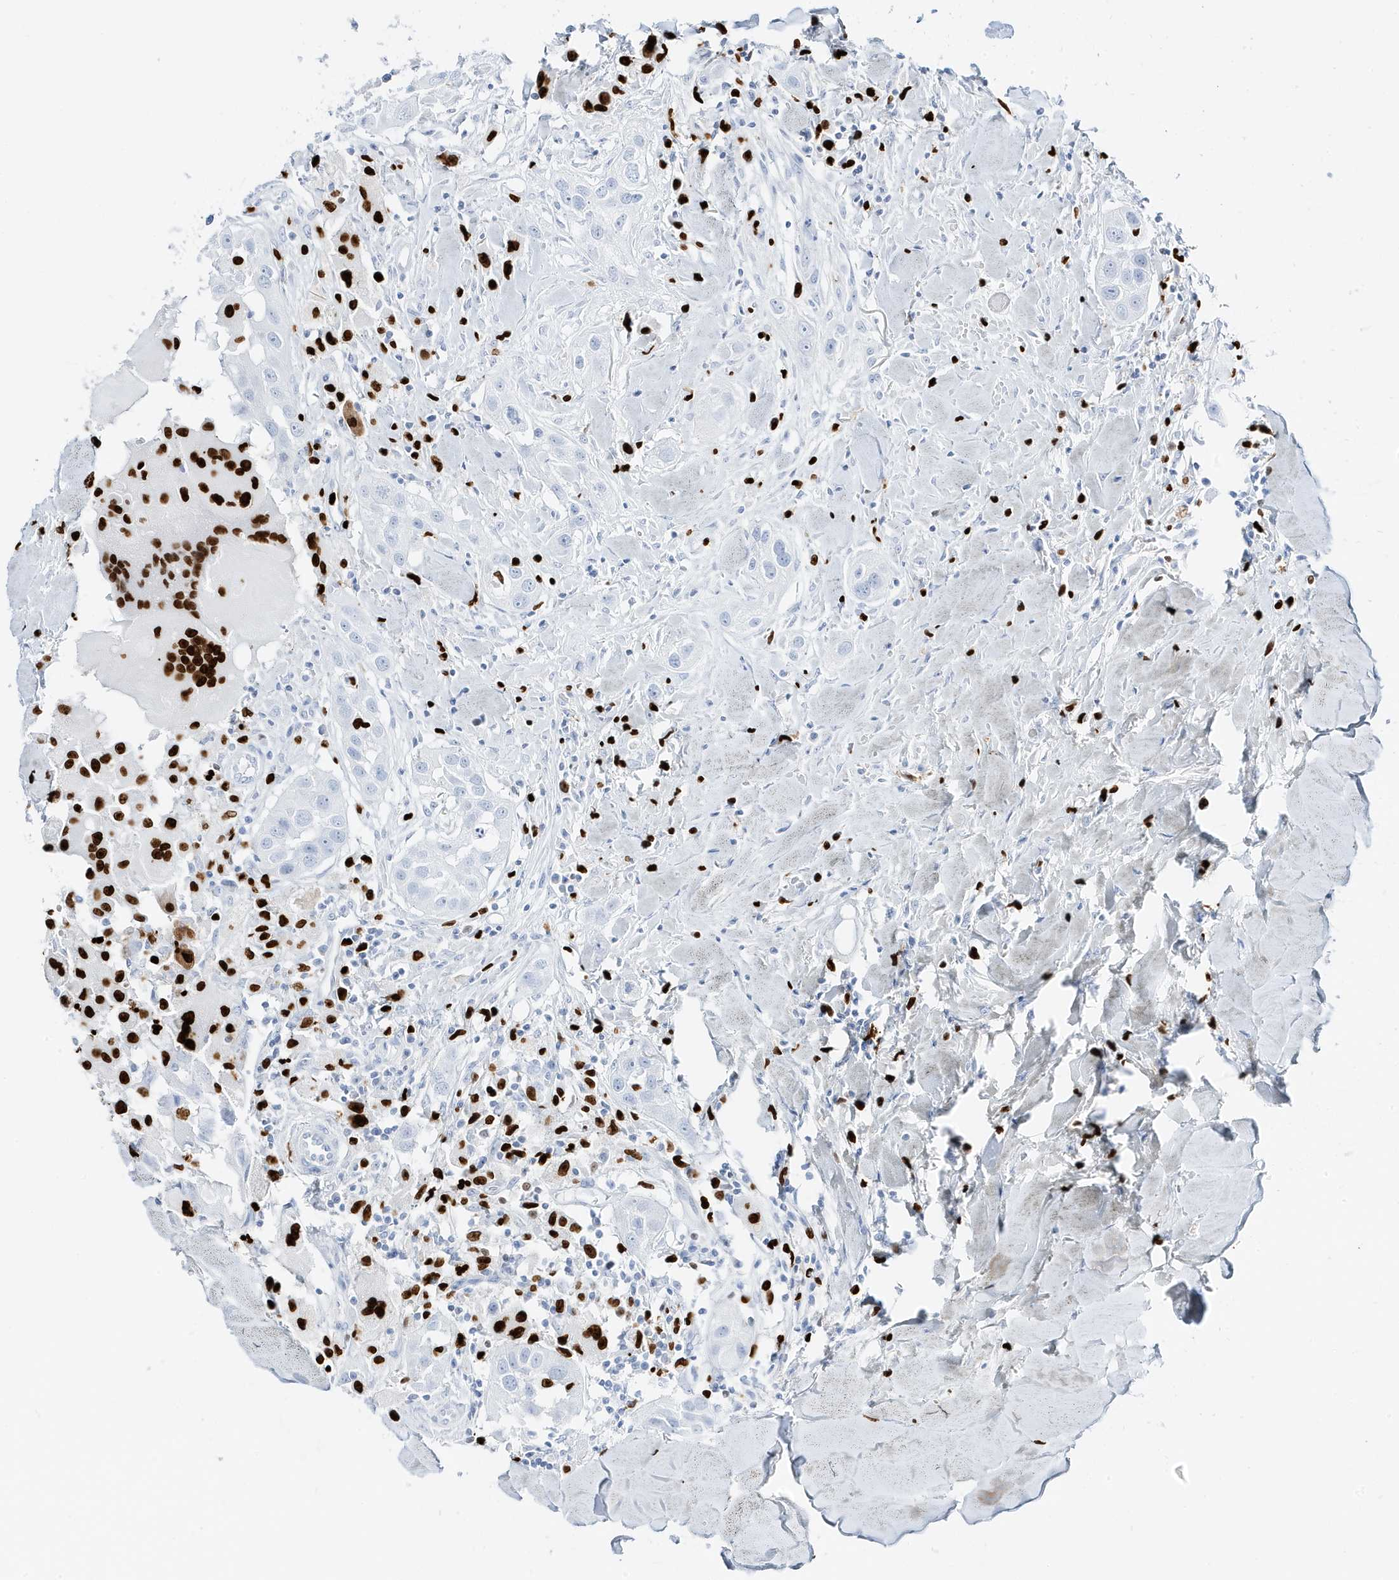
{"staining": {"intensity": "negative", "quantity": "none", "location": "none"}, "tissue": "head and neck cancer", "cell_type": "Tumor cells", "image_type": "cancer", "snomed": [{"axis": "morphology", "description": "Normal tissue, NOS"}, {"axis": "morphology", "description": "Squamous cell carcinoma, NOS"}, {"axis": "topography", "description": "Skeletal muscle"}, {"axis": "topography", "description": "Head-Neck"}], "caption": "The image displays no staining of tumor cells in head and neck squamous cell carcinoma.", "gene": "MNDA", "patient": {"sex": "male", "age": 51}}